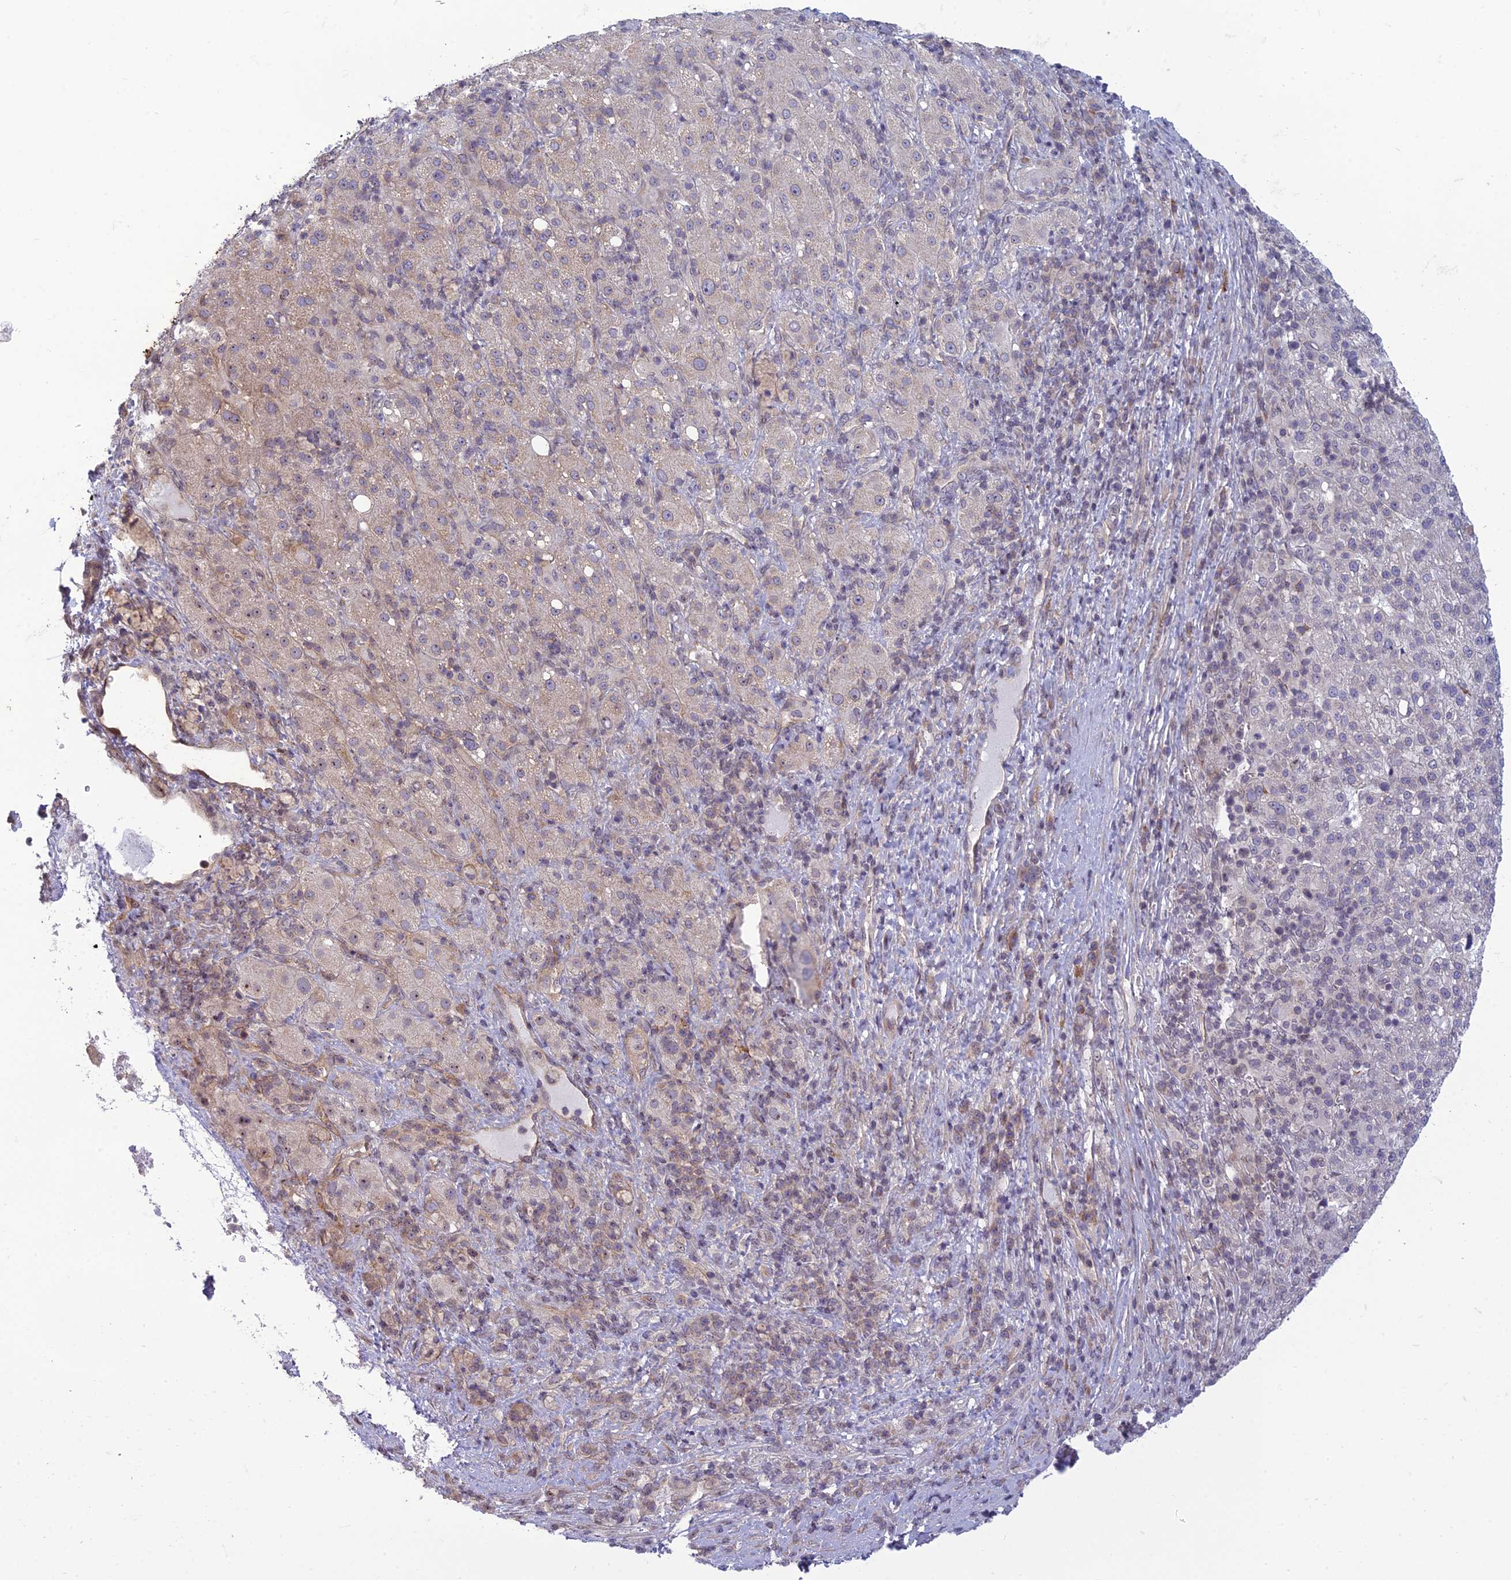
{"staining": {"intensity": "moderate", "quantity": "25%-75%", "location": "cytoplasmic/membranous"}, "tissue": "liver cancer", "cell_type": "Tumor cells", "image_type": "cancer", "snomed": [{"axis": "morphology", "description": "Carcinoma, Hepatocellular, NOS"}, {"axis": "topography", "description": "Liver"}], "caption": "This photomicrograph reveals immunohistochemistry staining of liver cancer, with medium moderate cytoplasmic/membranous positivity in approximately 25%-75% of tumor cells.", "gene": "DTX2", "patient": {"sex": "female", "age": 58}}